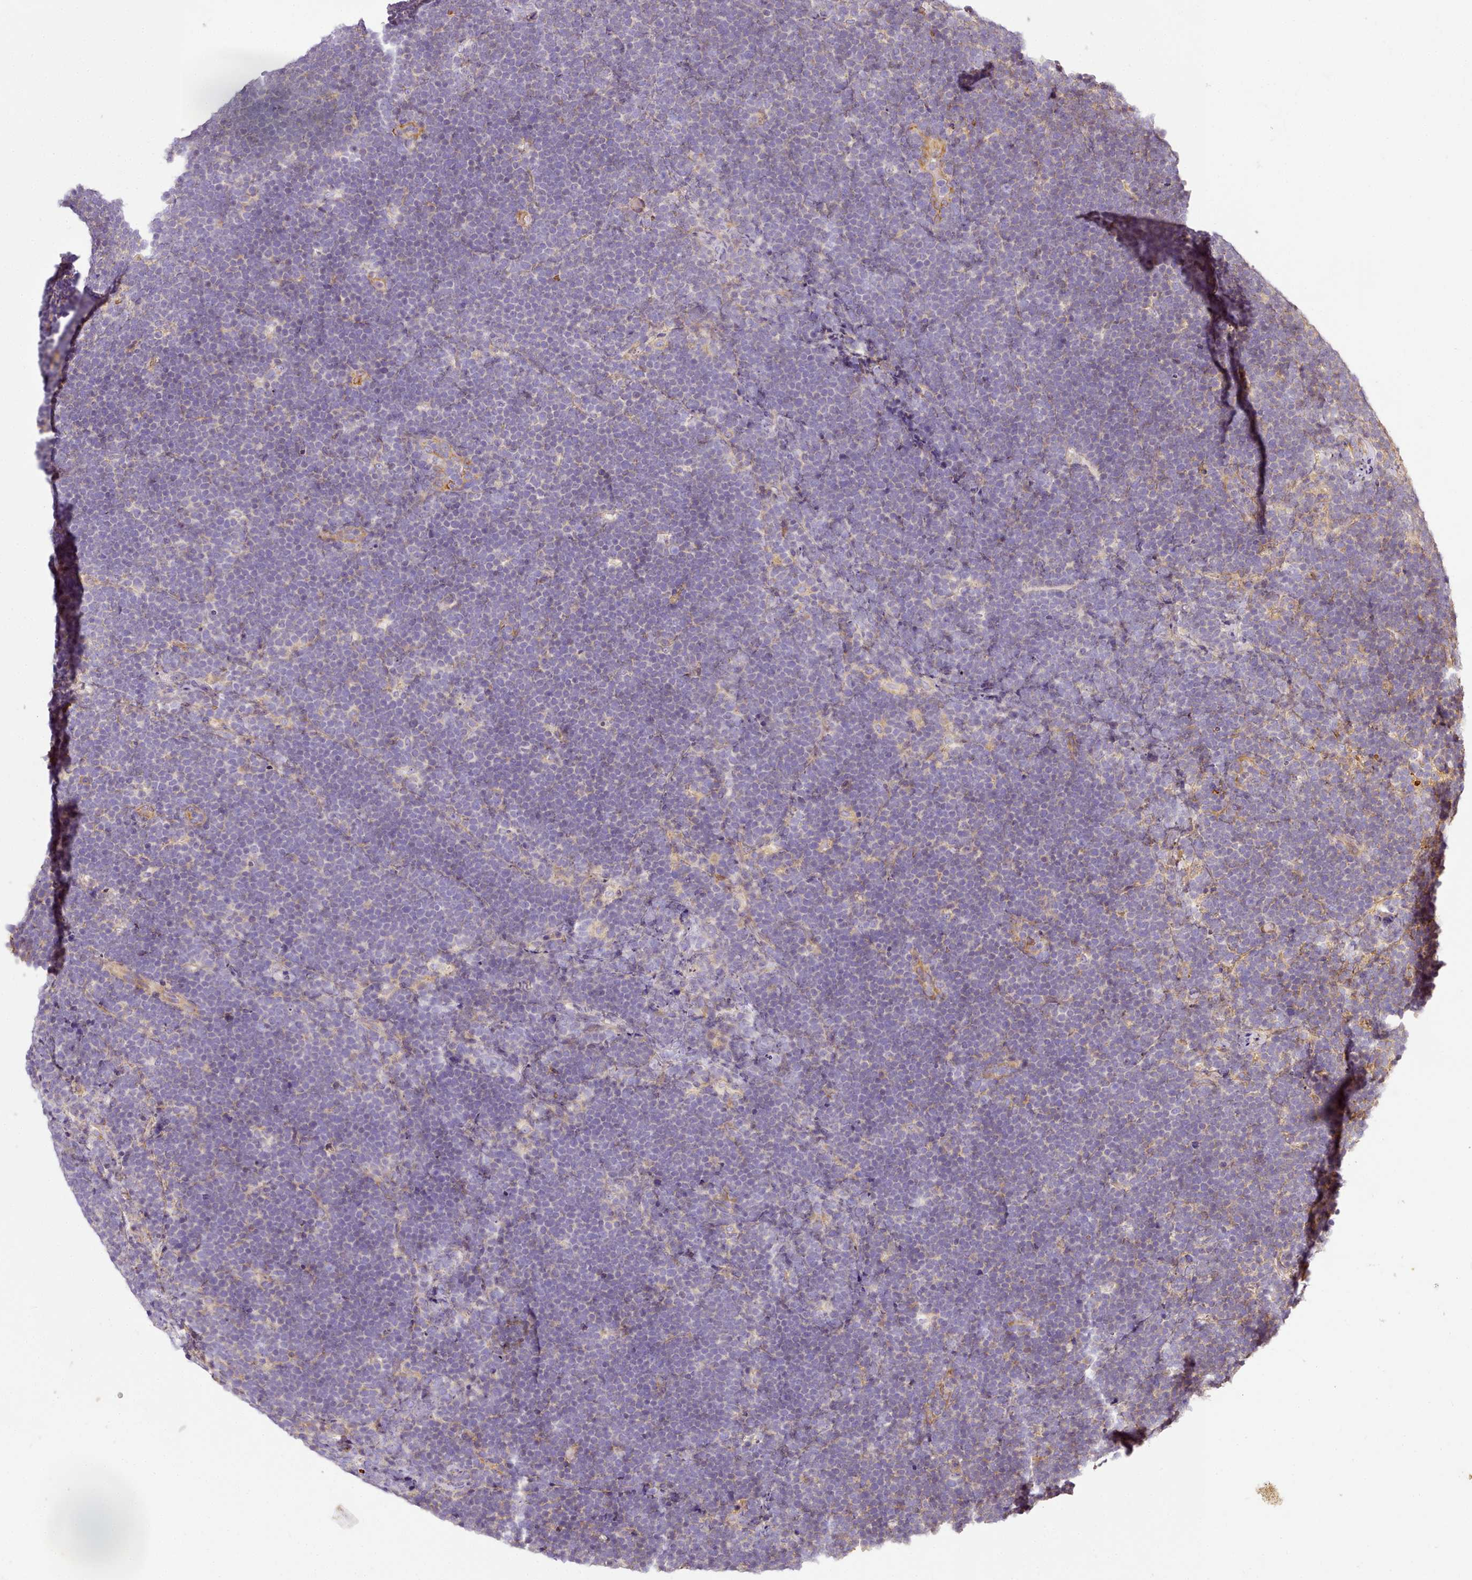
{"staining": {"intensity": "negative", "quantity": "none", "location": "none"}, "tissue": "lymphoma", "cell_type": "Tumor cells", "image_type": "cancer", "snomed": [{"axis": "morphology", "description": "Malignant lymphoma, non-Hodgkin's type, High grade"}, {"axis": "topography", "description": "Lymph node"}], "caption": "Immunohistochemistry photomicrograph of neoplastic tissue: malignant lymphoma, non-Hodgkin's type (high-grade) stained with DAB displays no significant protein staining in tumor cells.", "gene": "NBPF1", "patient": {"sex": "male", "age": 13}}